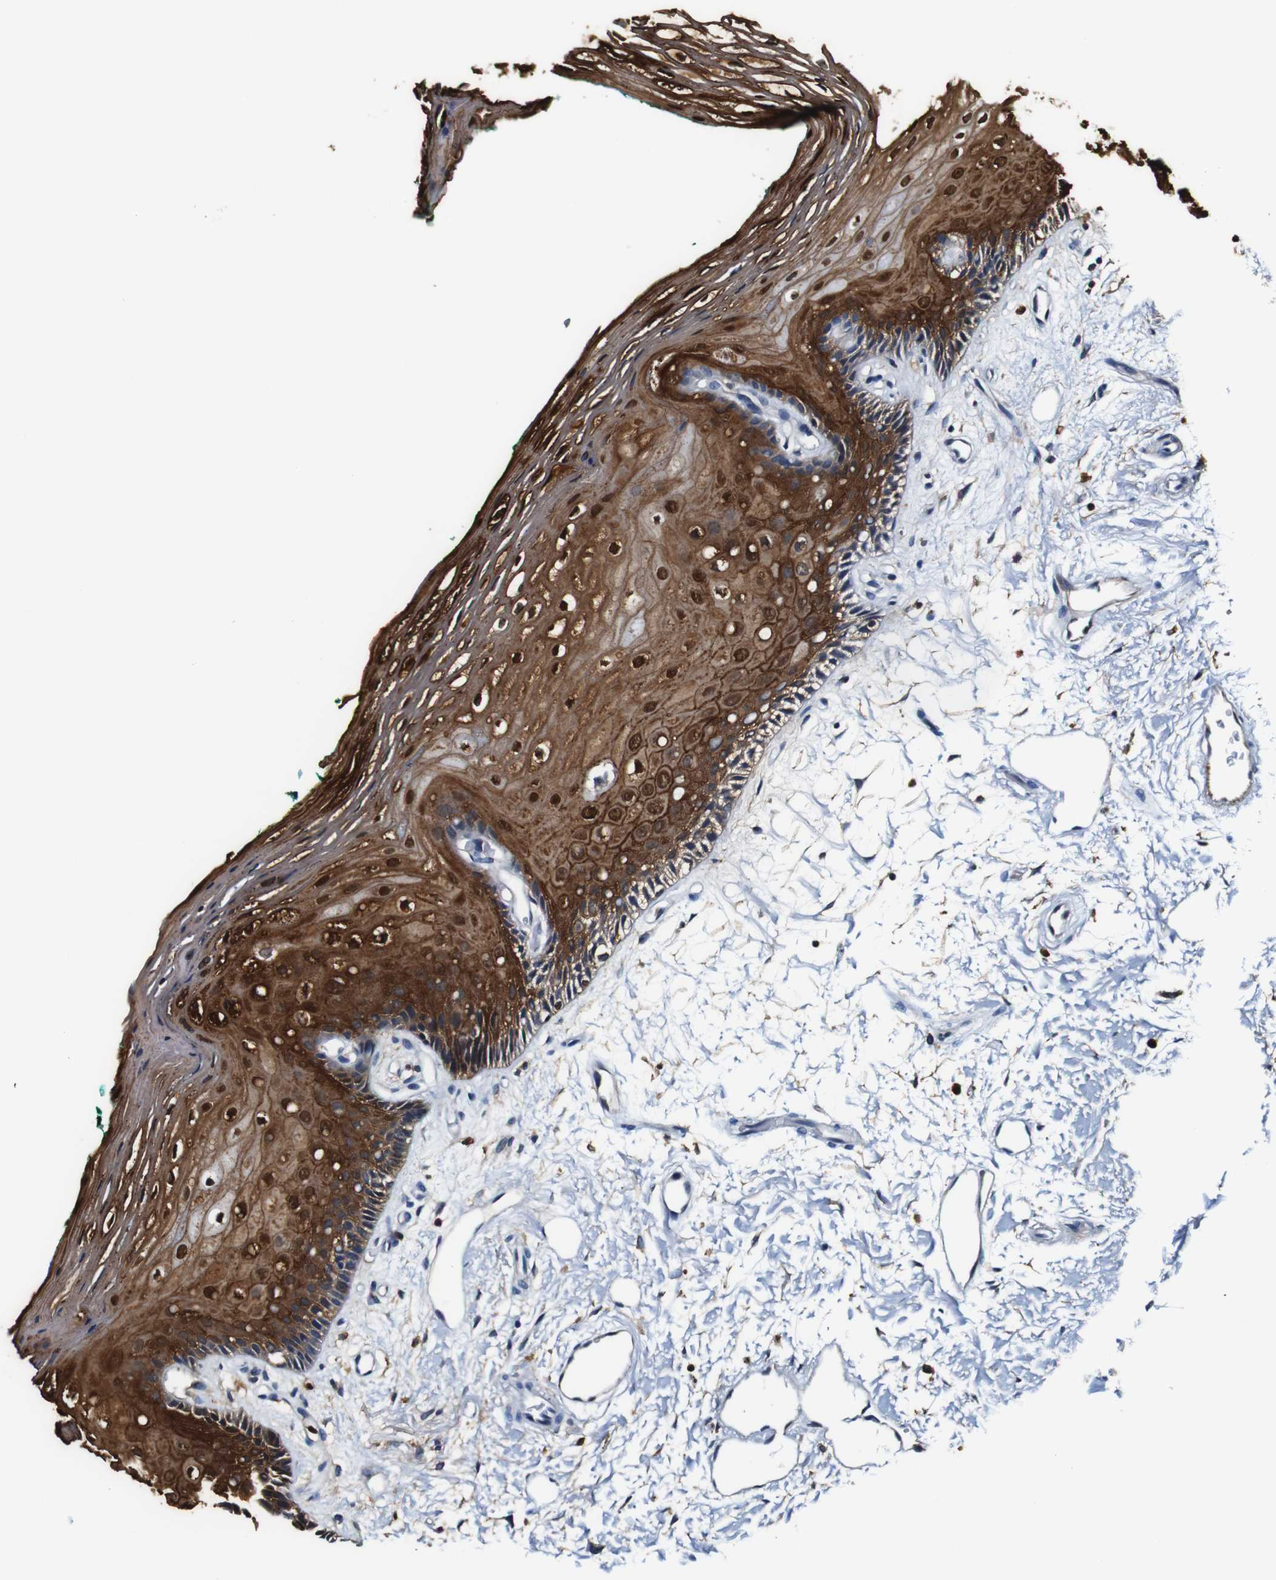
{"staining": {"intensity": "strong", "quantity": "25%-75%", "location": "cytoplasmic/membranous,nuclear"}, "tissue": "oral mucosa", "cell_type": "Squamous epithelial cells", "image_type": "normal", "snomed": [{"axis": "morphology", "description": "Normal tissue, NOS"}, {"axis": "topography", "description": "Skeletal muscle"}, {"axis": "topography", "description": "Oral tissue"}, {"axis": "topography", "description": "Peripheral nerve tissue"}], "caption": "Oral mucosa stained for a protein (brown) reveals strong cytoplasmic/membranous,nuclear positive staining in about 25%-75% of squamous epithelial cells.", "gene": "ANXA1", "patient": {"sex": "female", "age": 84}}